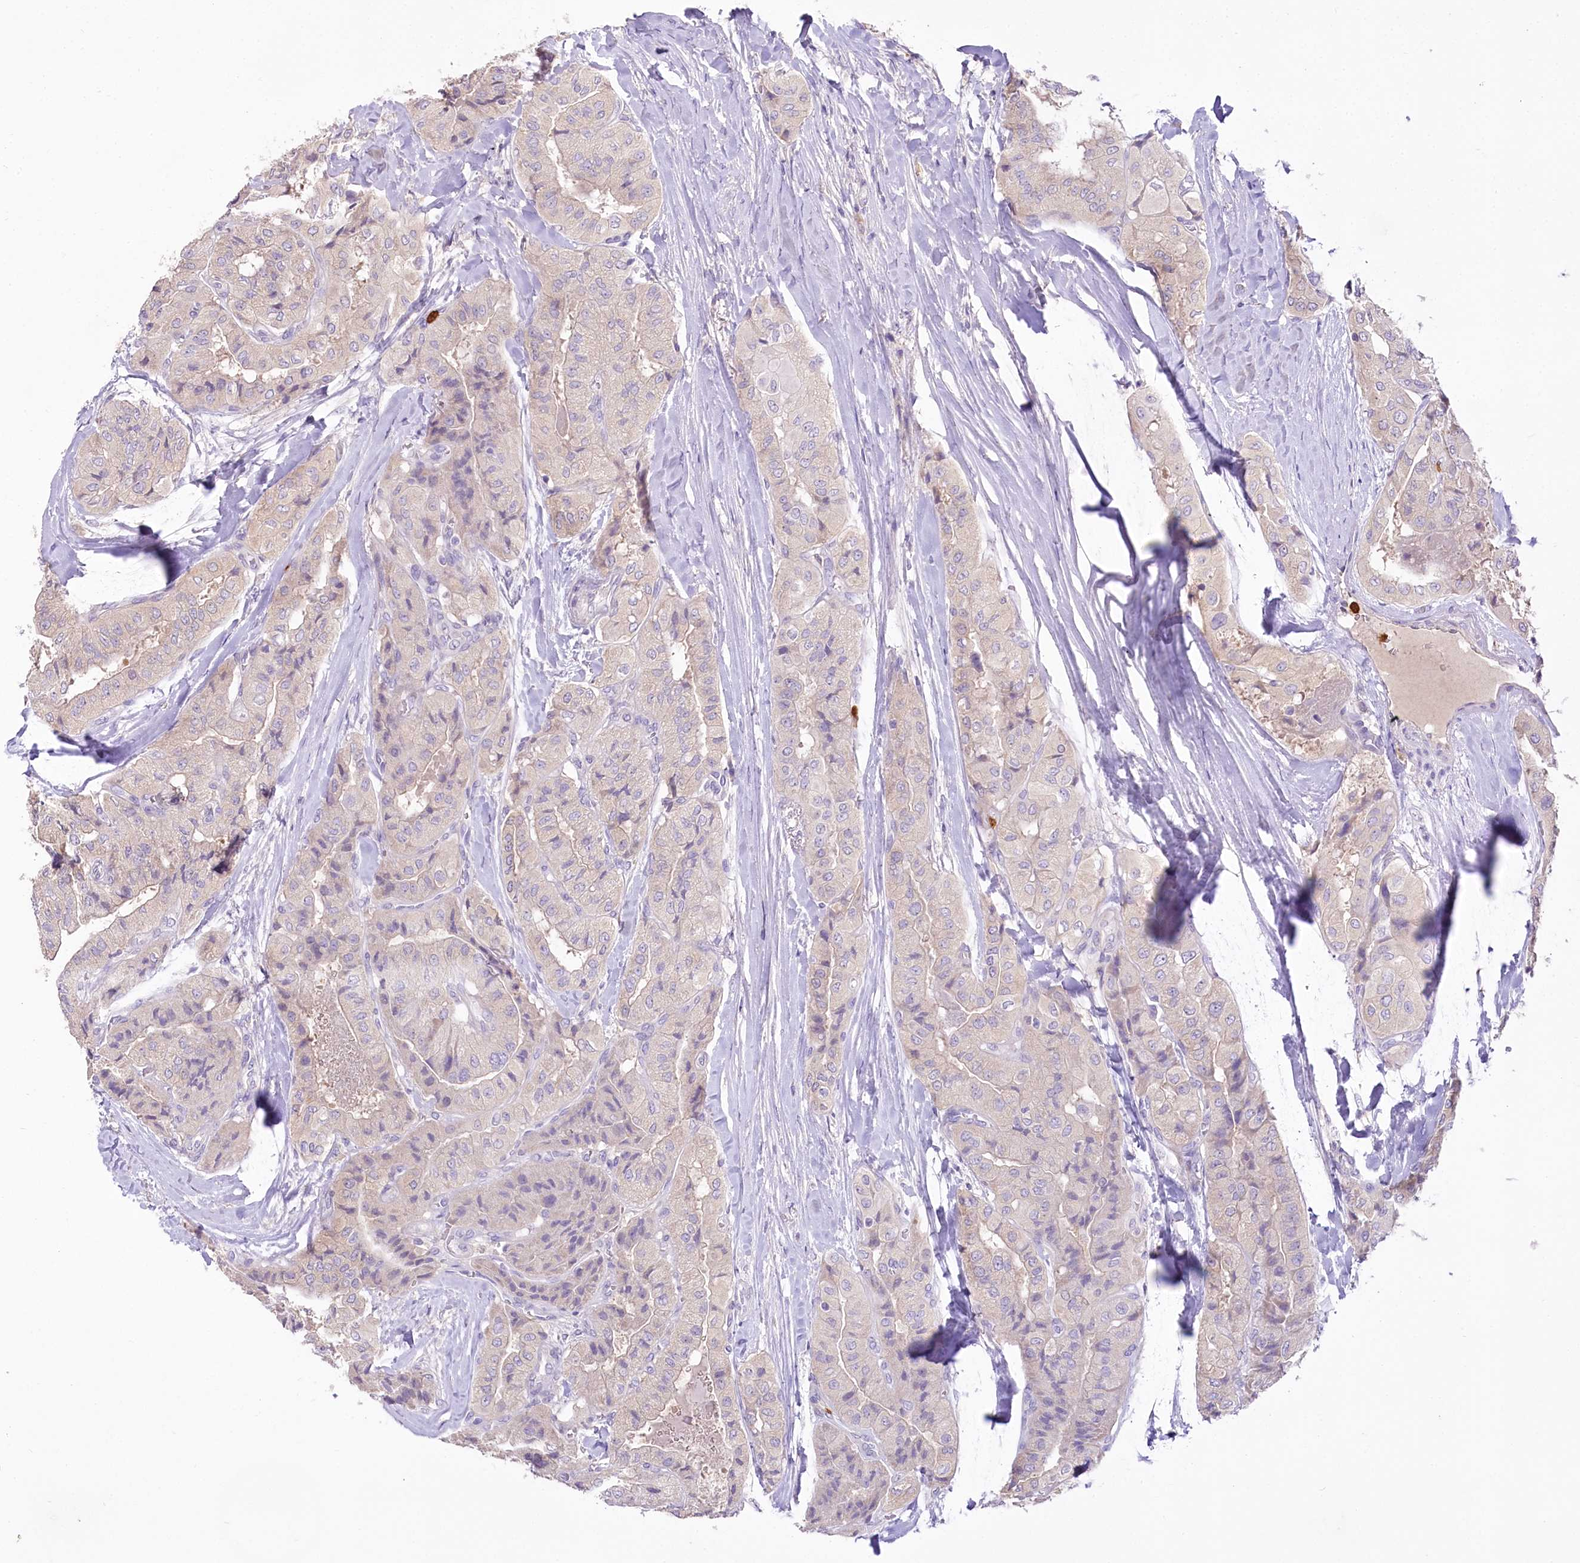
{"staining": {"intensity": "negative", "quantity": "none", "location": "none"}, "tissue": "thyroid cancer", "cell_type": "Tumor cells", "image_type": "cancer", "snomed": [{"axis": "morphology", "description": "Papillary adenocarcinoma, NOS"}, {"axis": "topography", "description": "Thyroid gland"}], "caption": "This histopathology image is of thyroid cancer (papillary adenocarcinoma) stained with IHC to label a protein in brown with the nuclei are counter-stained blue. There is no positivity in tumor cells.", "gene": "DPYD", "patient": {"sex": "female", "age": 59}}